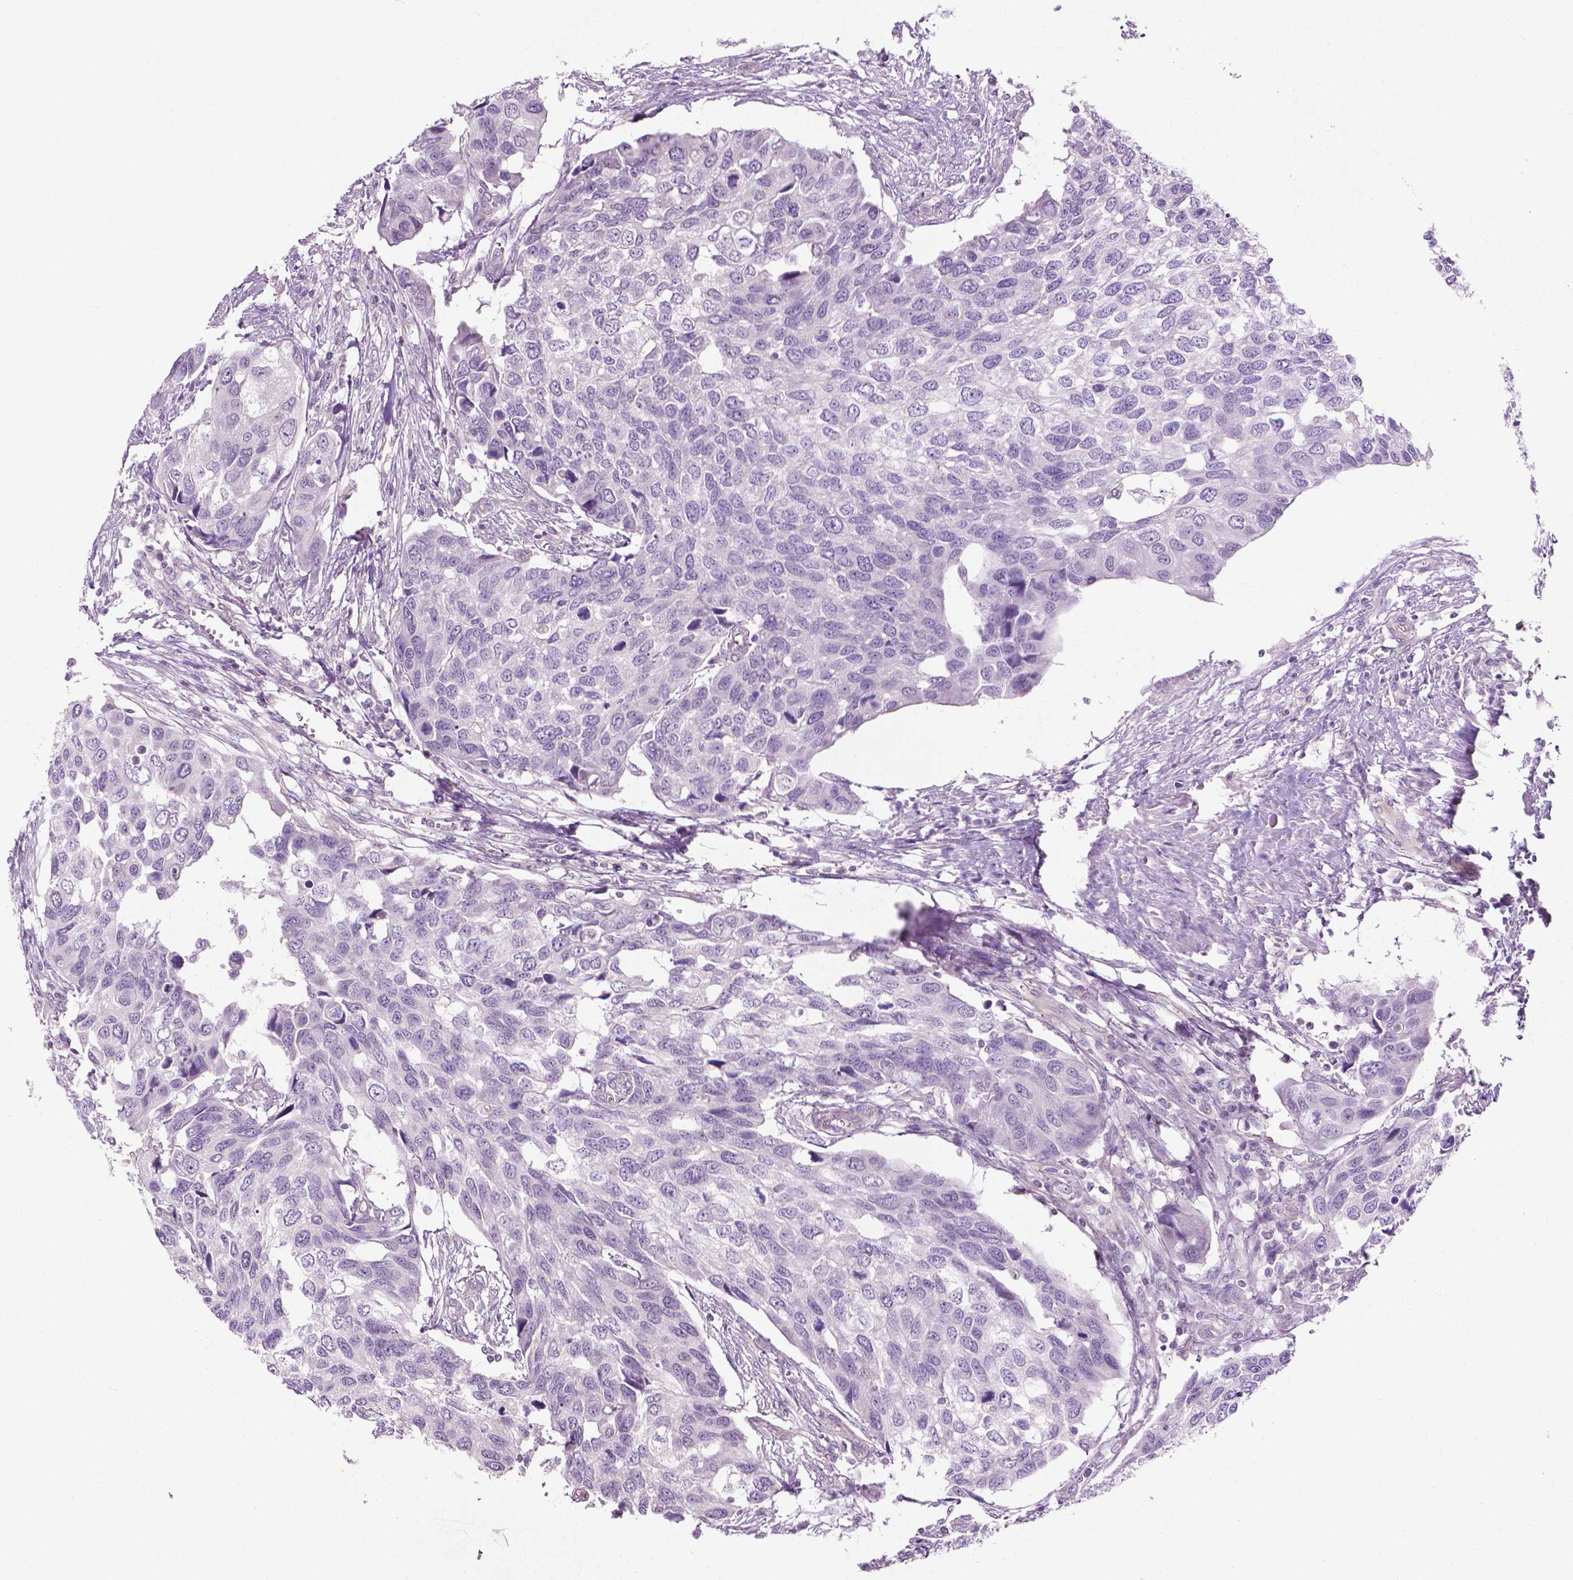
{"staining": {"intensity": "negative", "quantity": "none", "location": "none"}, "tissue": "urothelial cancer", "cell_type": "Tumor cells", "image_type": "cancer", "snomed": [{"axis": "morphology", "description": "Urothelial carcinoma, High grade"}, {"axis": "topography", "description": "Urinary bladder"}], "caption": "A micrograph of human urothelial carcinoma (high-grade) is negative for staining in tumor cells.", "gene": "KRT73", "patient": {"sex": "male", "age": 60}}